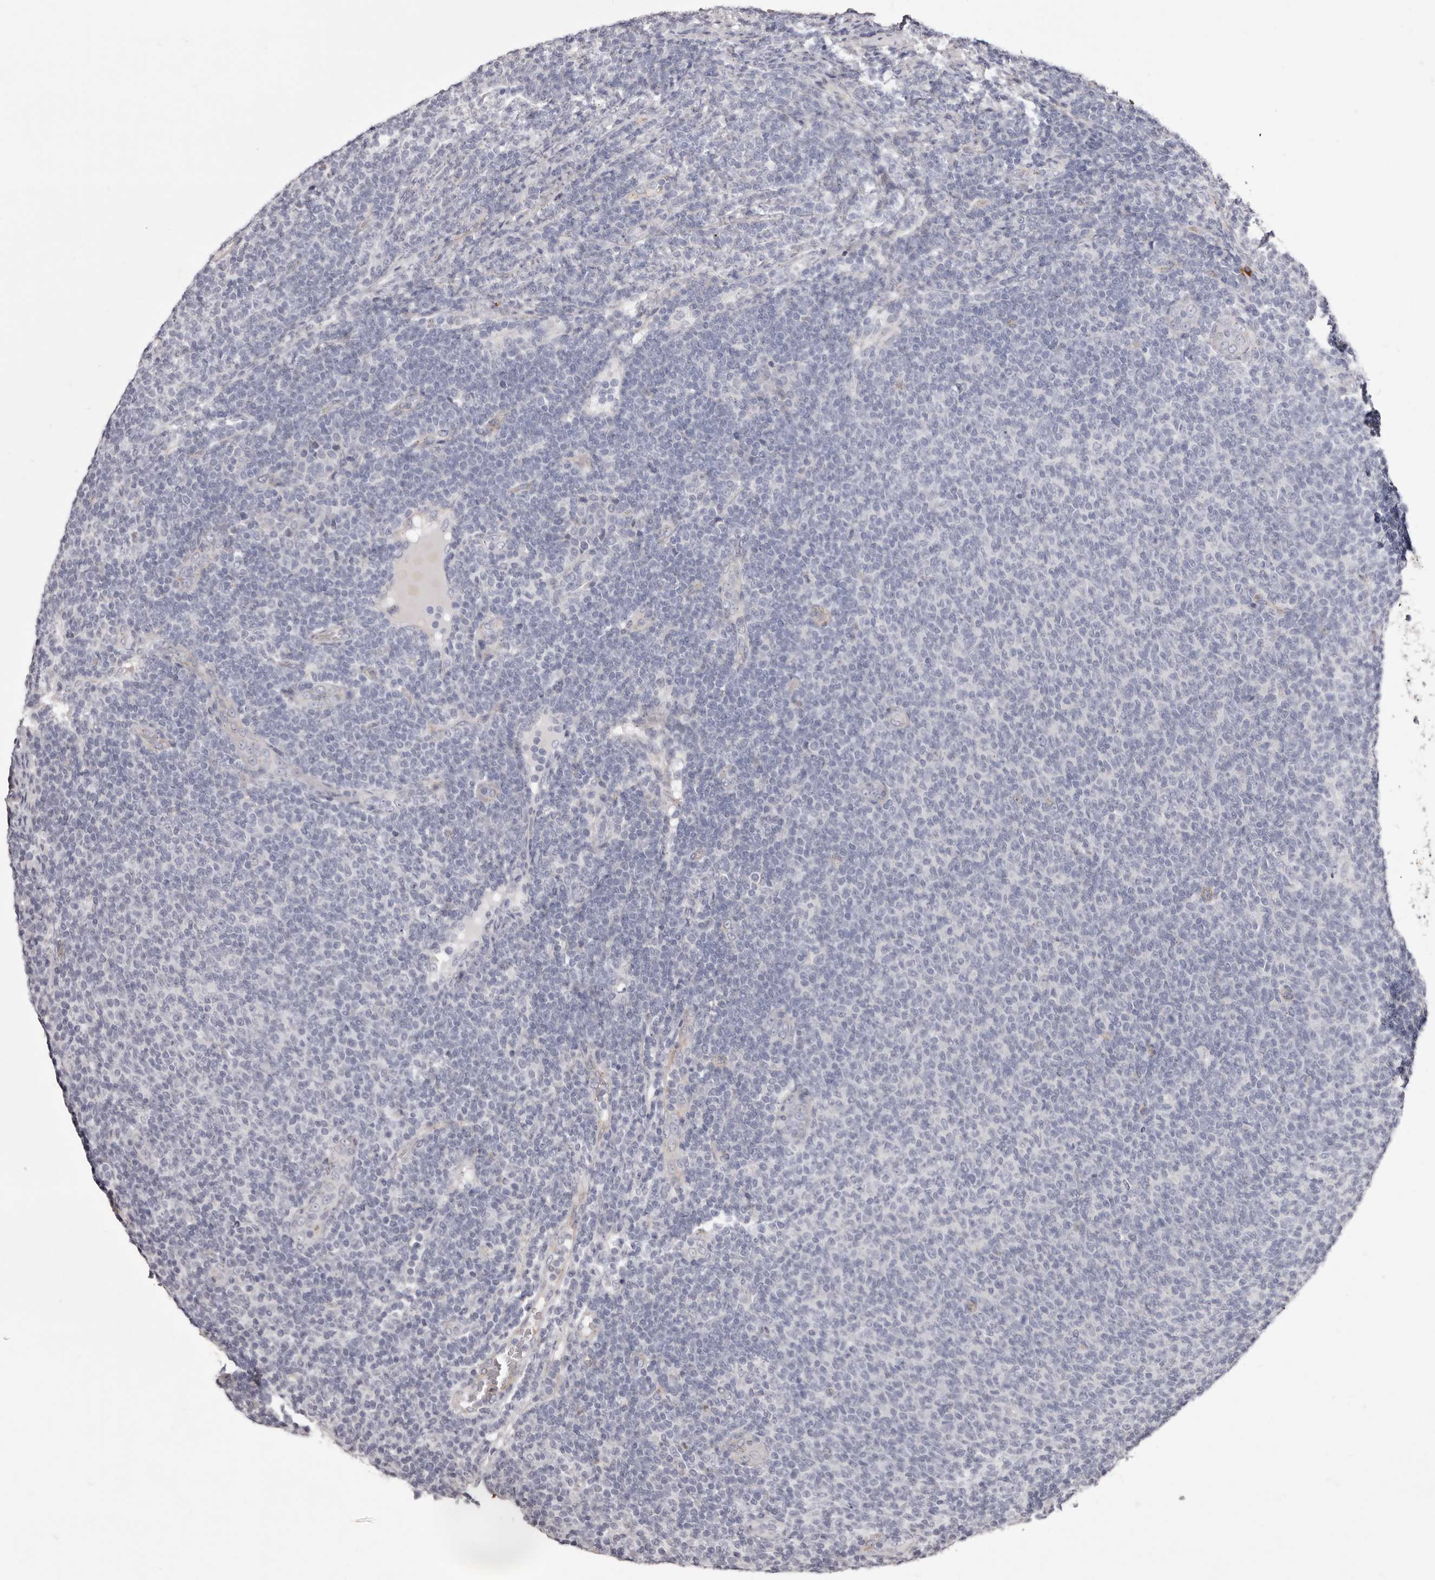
{"staining": {"intensity": "negative", "quantity": "none", "location": "none"}, "tissue": "lymphoma", "cell_type": "Tumor cells", "image_type": "cancer", "snomed": [{"axis": "morphology", "description": "Malignant lymphoma, non-Hodgkin's type, Low grade"}, {"axis": "topography", "description": "Lymph node"}], "caption": "DAB (3,3'-diaminobenzidine) immunohistochemical staining of human low-grade malignant lymphoma, non-Hodgkin's type demonstrates no significant expression in tumor cells. (DAB (3,3'-diaminobenzidine) IHC, high magnification).", "gene": "PEG10", "patient": {"sex": "male", "age": 66}}